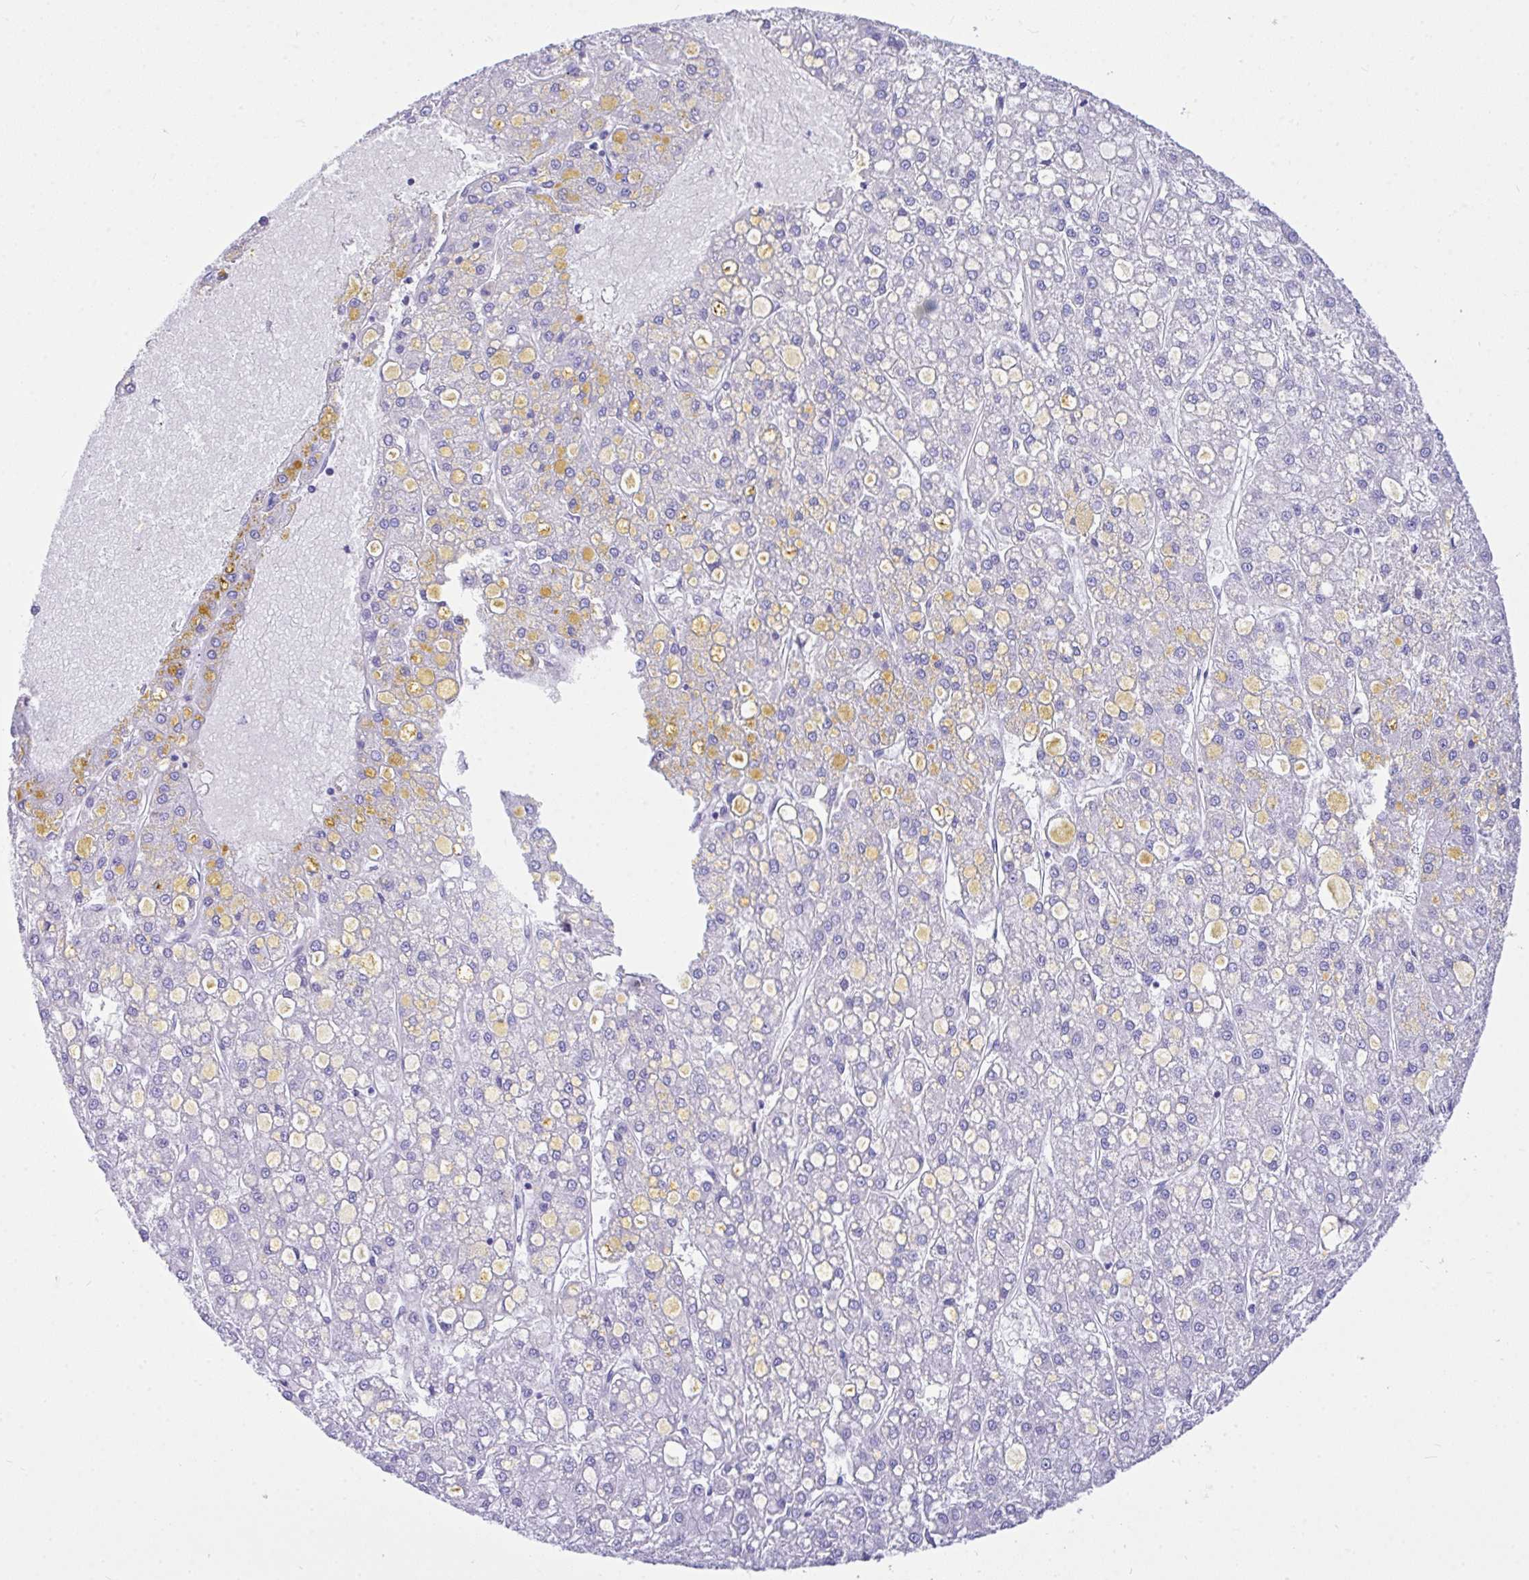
{"staining": {"intensity": "negative", "quantity": "none", "location": "none"}, "tissue": "liver cancer", "cell_type": "Tumor cells", "image_type": "cancer", "snomed": [{"axis": "morphology", "description": "Carcinoma, Hepatocellular, NOS"}, {"axis": "topography", "description": "Liver"}], "caption": "Photomicrograph shows no significant protein staining in tumor cells of liver hepatocellular carcinoma.", "gene": "BEST4", "patient": {"sex": "male", "age": 67}}